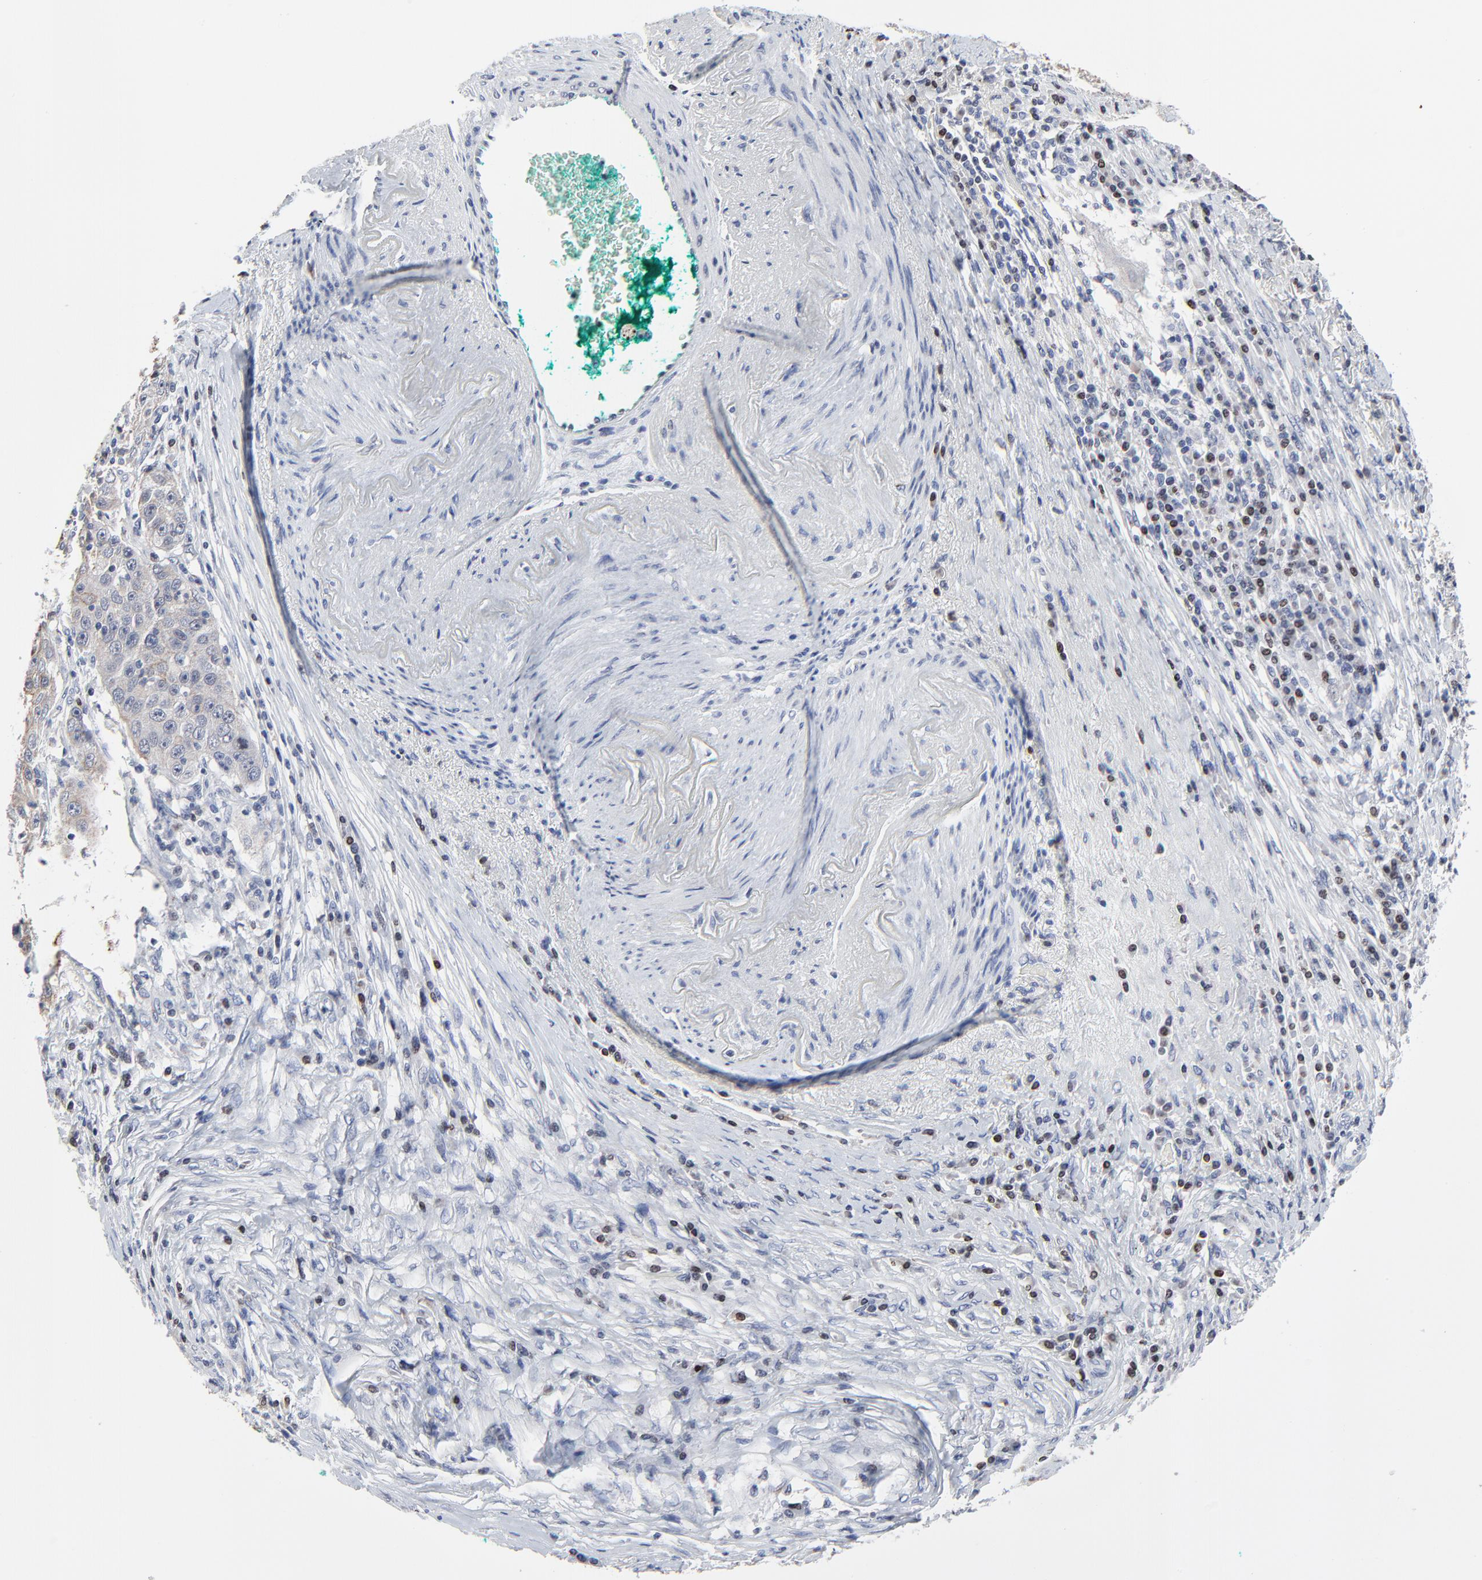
{"staining": {"intensity": "negative", "quantity": "none", "location": "none"}, "tissue": "lung cancer", "cell_type": "Tumor cells", "image_type": "cancer", "snomed": [{"axis": "morphology", "description": "Squamous cell carcinoma, NOS"}, {"axis": "topography", "description": "Lung"}], "caption": "Tumor cells show no significant protein positivity in lung cancer.", "gene": "LNX1", "patient": {"sex": "male", "age": 64}}